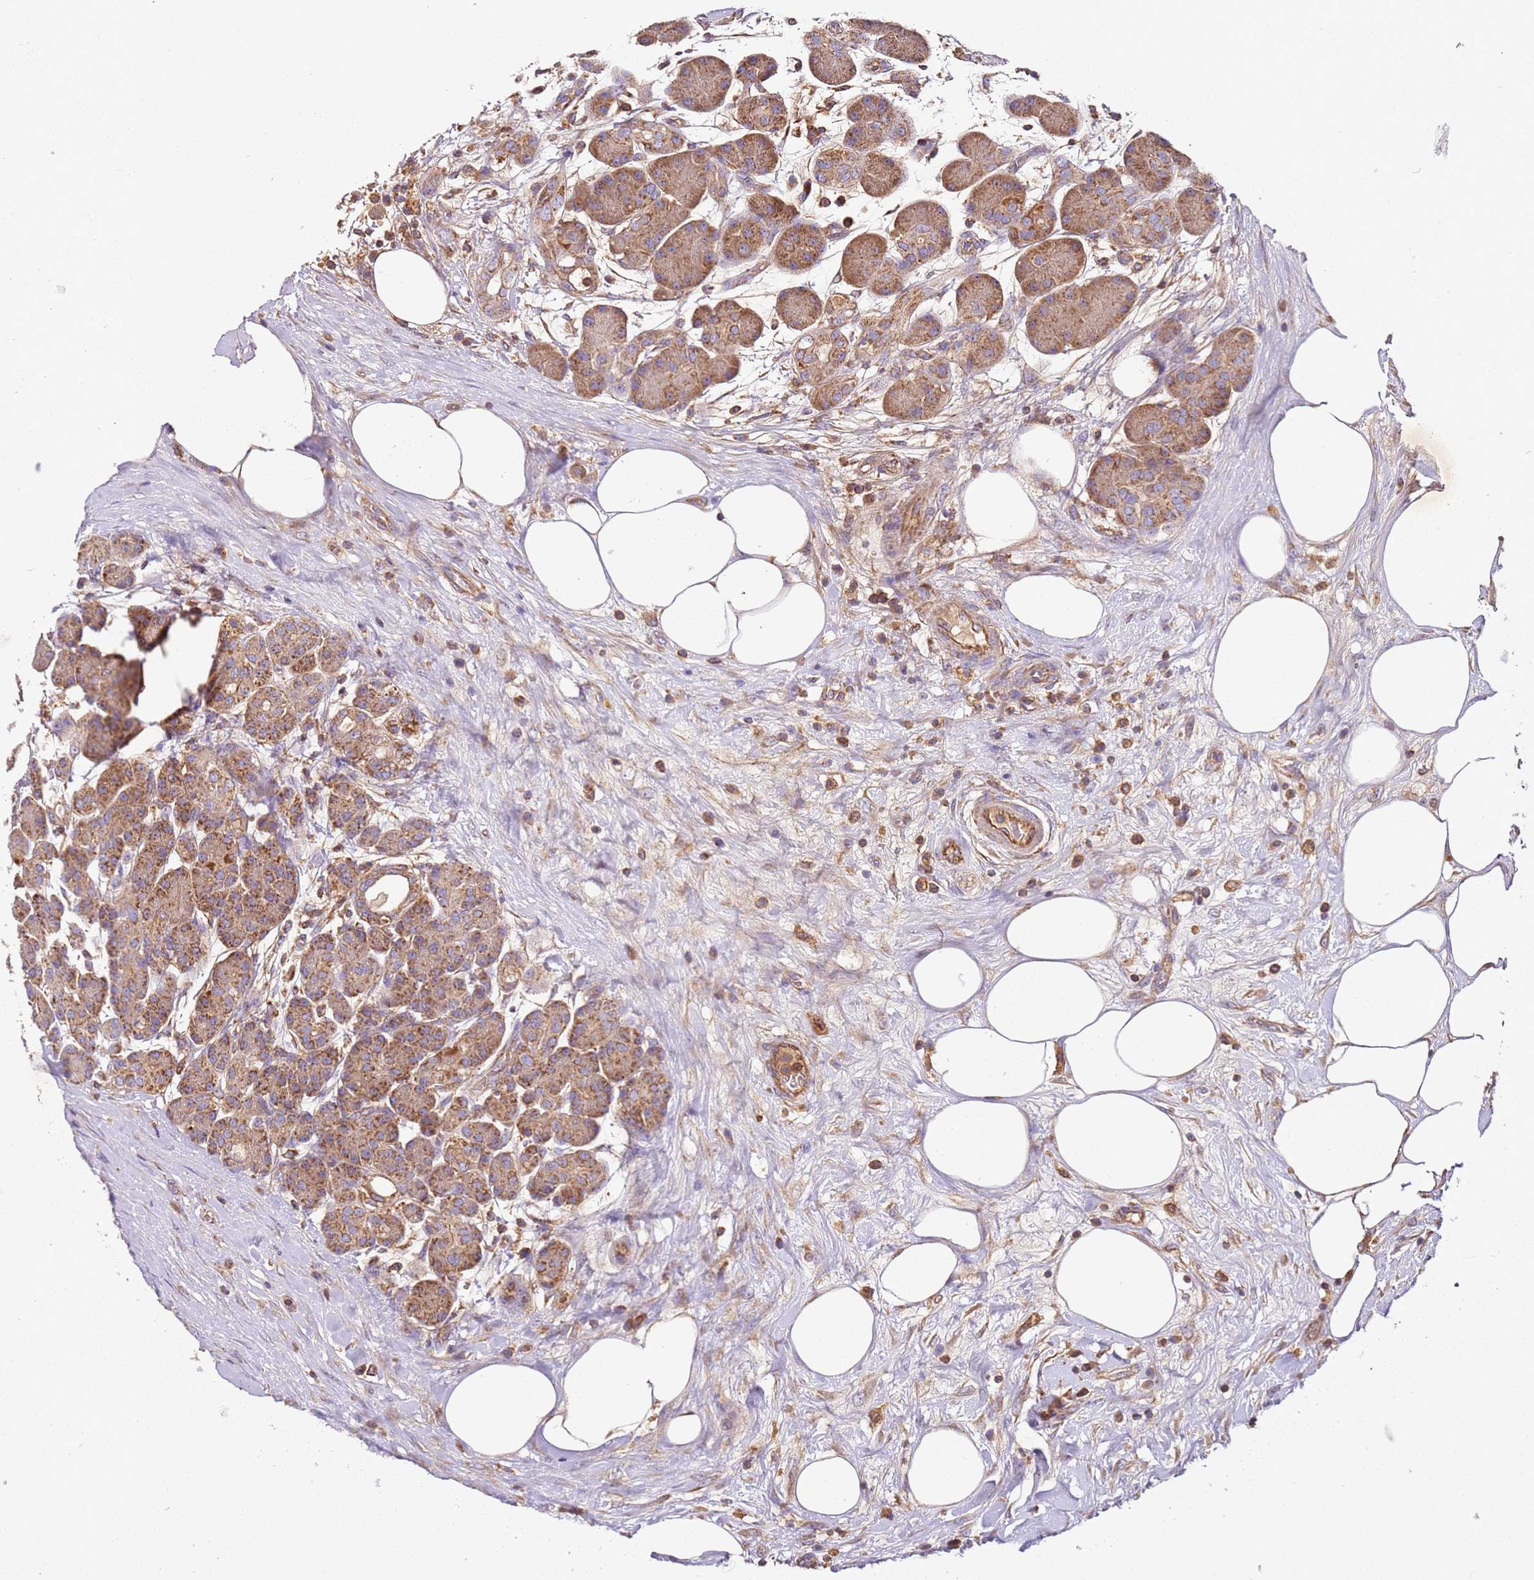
{"staining": {"intensity": "moderate", "quantity": ">75%", "location": "cytoplasmic/membranous"}, "tissue": "pancreas", "cell_type": "Exocrine glandular cells", "image_type": "normal", "snomed": [{"axis": "morphology", "description": "Normal tissue, NOS"}, {"axis": "topography", "description": "Pancreas"}], "caption": "An immunohistochemistry micrograph of unremarkable tissue is shown. Protein staining in brown highlights moderate cytoplasmic/membranous positivity in pancreas within exocrine glandular cells.", "gene": "RMND5A", "patient": {"sex": "male", "age": 63}}